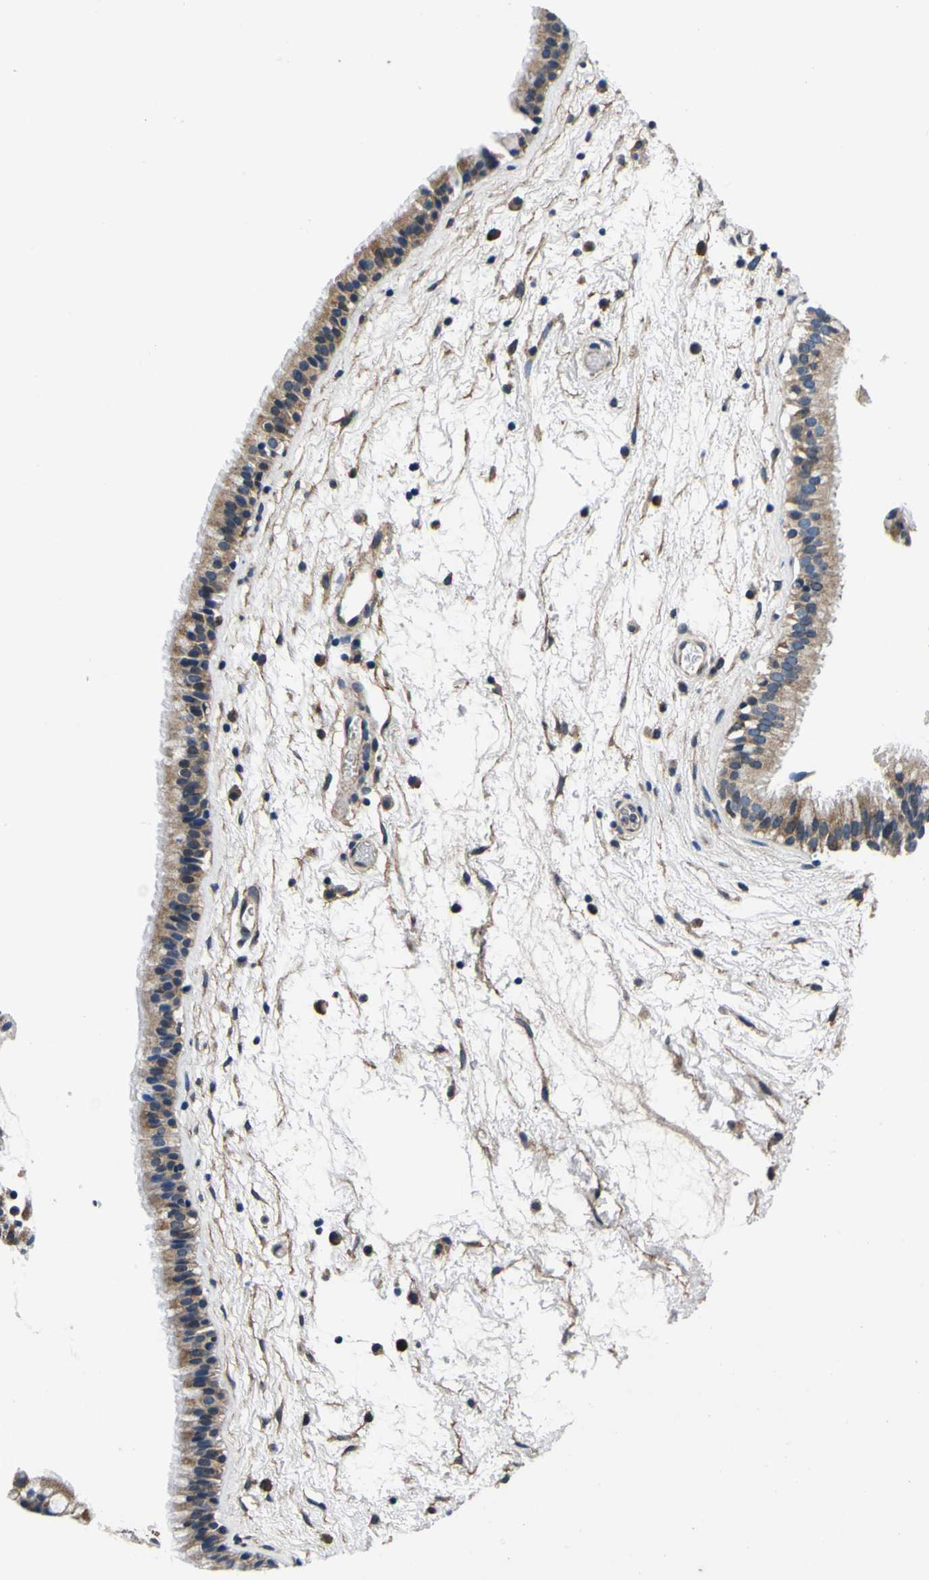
{"staining": {"intensity": "weak", "quantity": ">75%", "location": "cytoplasmic/membranous"}, "tissue": "nasopharynx", "cell_type": "Respiratory epithelial cells", "image_type": "normal", "snomed": [{"axis": "morphology", "description": "Normal tissue, NOS"}, {"axis": "morphology", "description": "Inflammation, NOS"}, {"axis": "topography", "description": "Nasopharynx"}], "caption": "This image demonstrates immunohistochemistry (IHC) staining of benign human nasopharynx, with low weak cytoplasmic/membranous positivity in approximately >75% of respiratory epithelial cells.", "gene": "EPHB4", "patient": {"sex": "male", "age": 48}}